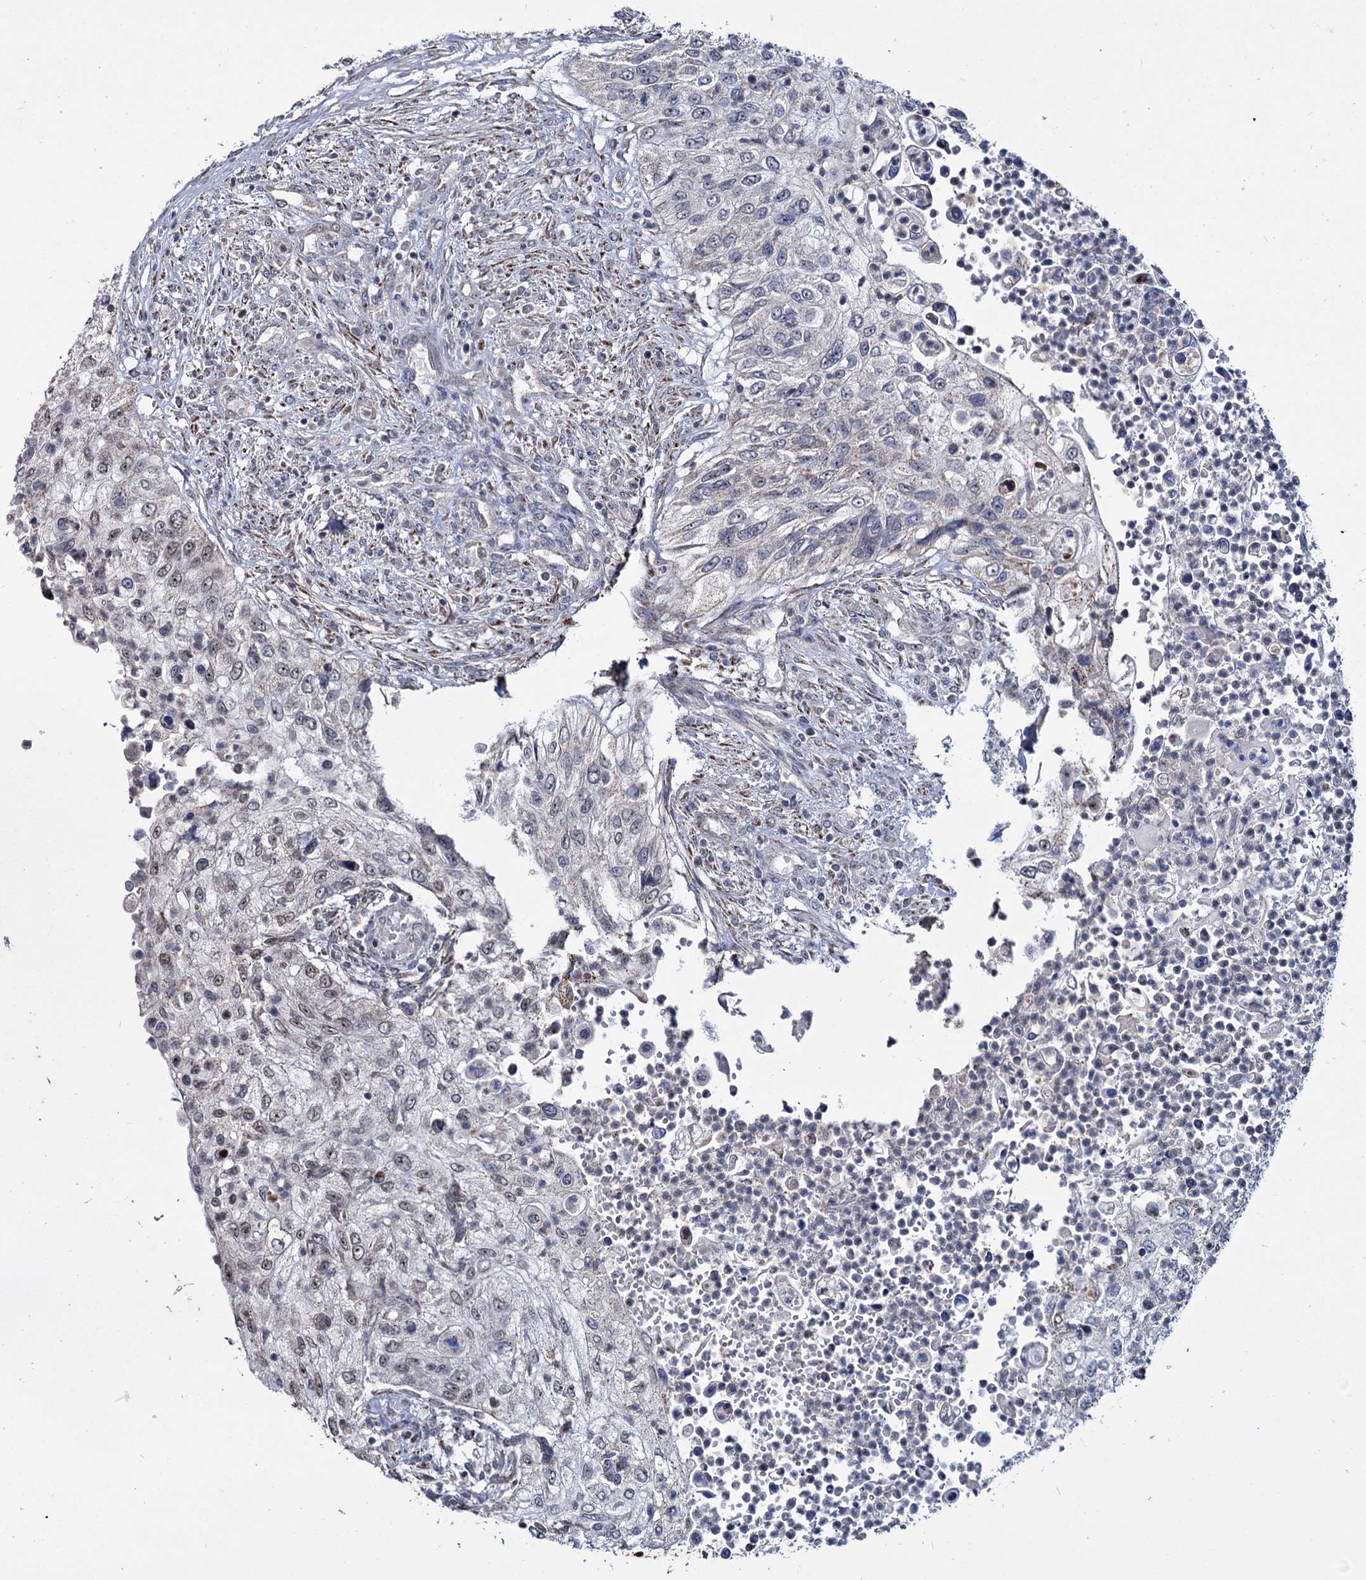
{"staining": {"intensity": "weak", "quantity": "<25%", "location": "nuclear"}, "tissue": "urothelial cancer", "cell_type": "Tumor cells", "image_type": "cancer", "snomed": [{"axis": "morphology", "description": "Urothelial carcinoma, High grade"}, {"axis": "topography", "description": "Urinary bladder"}], "caption": "Urothelial cancer was stained to show a protein in brown. There is no significant expression in tumor cells. (DAB (3,3'-diaminobenzidine) immunohistochemistry (IHC) visualized using brightfield microscopy, high magnification).", "gene": "RPUSD4", "patient": {"sex": "female", "age": 60}}